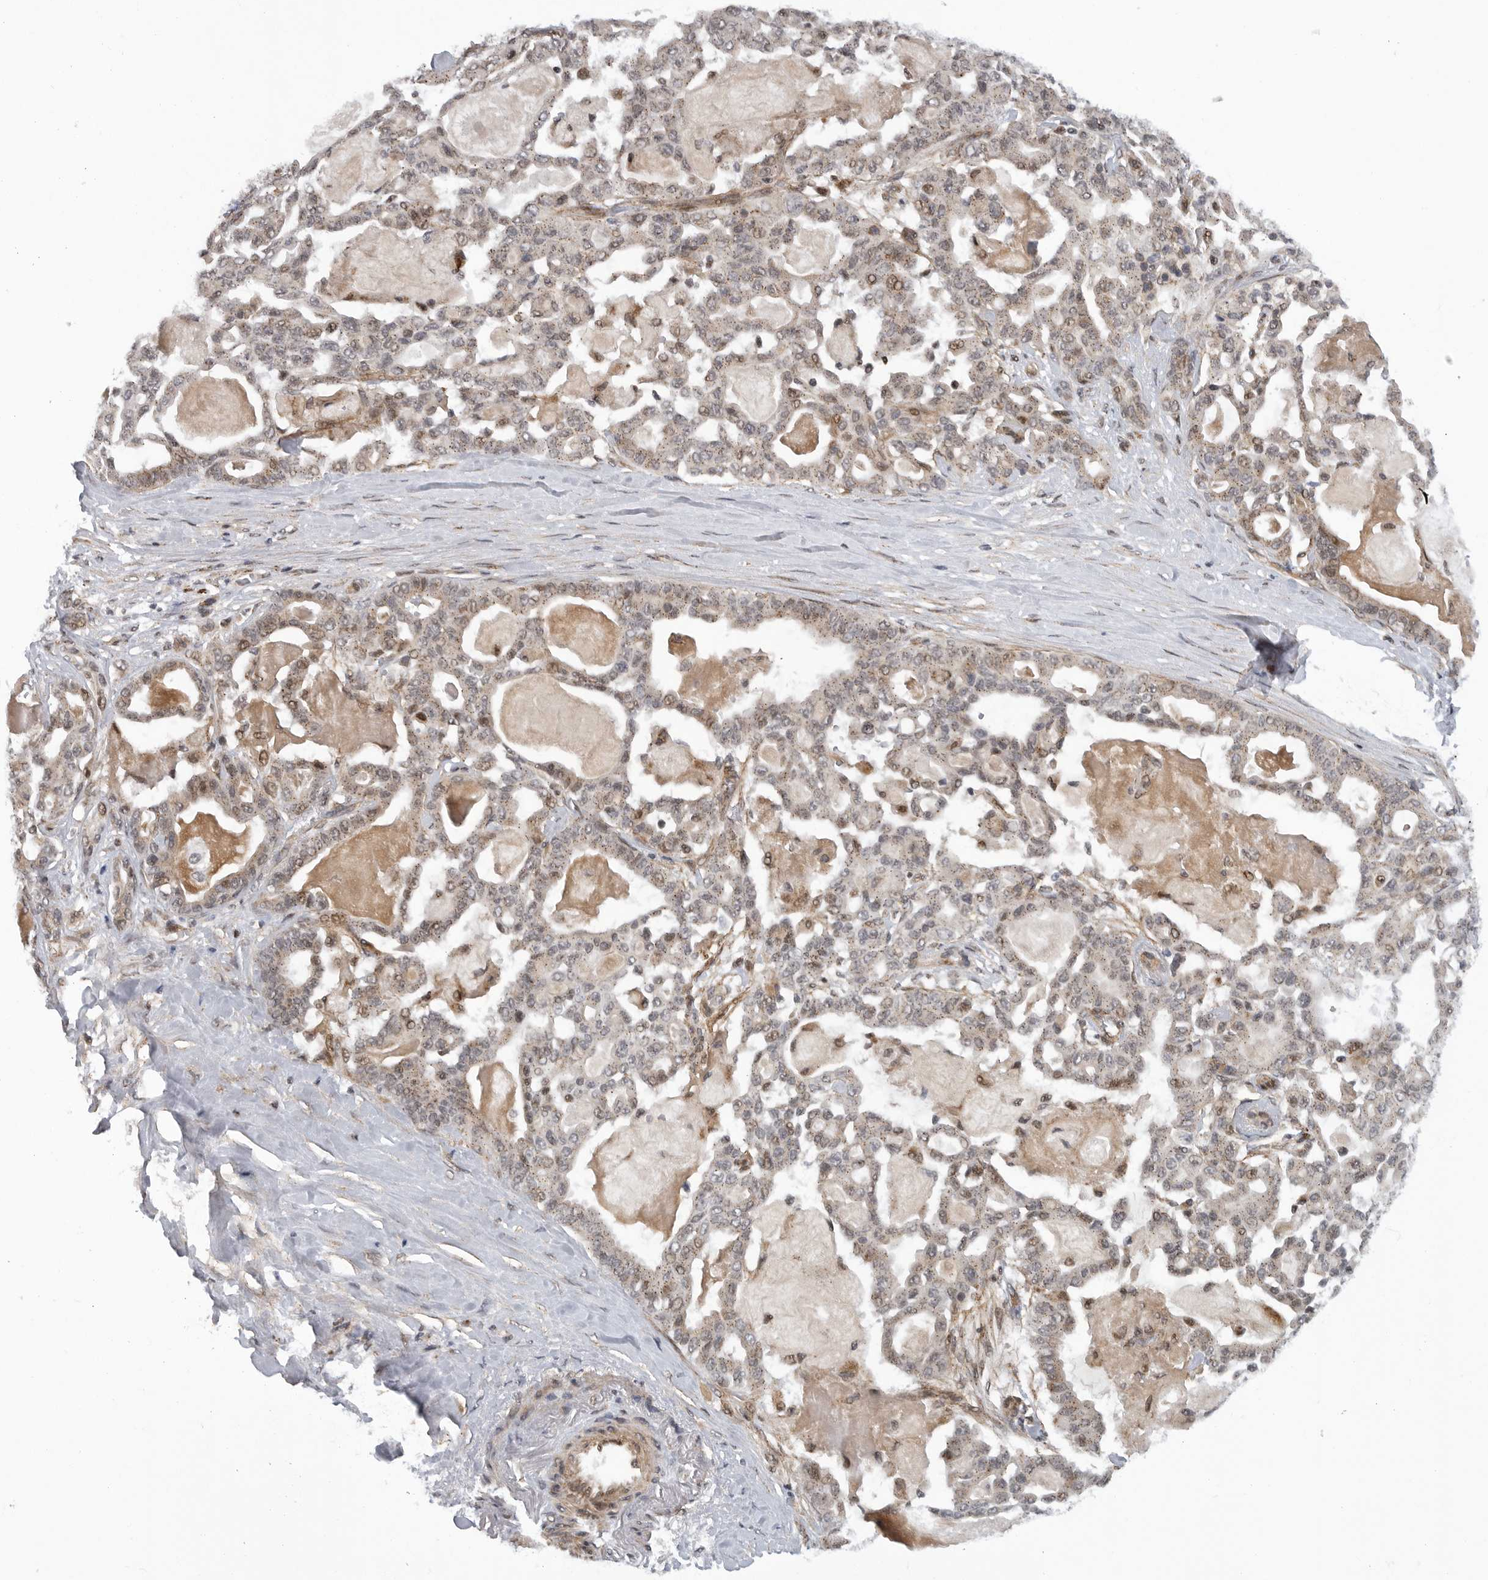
{"staining": {"intensity": "weak", "quantity": ">75%", "location": "cytoplasmic/membranous,nuclear"}, "tissue": "pancreatic cancer", "cell_type": "Tumor cells", "image_type": "cancer", "snomed": [{"axis": "morphology", "description": "Adenocarcinoma, NOS"}, {"axis": "topography", "description": "Pancreas"}], "caption": "DAB (3,3'-diaminobenzidine) immunohistochemical staining of pancreatic cancer (adenocarcinoma) demonstrates weak cytoplasmic/membranous and nuclear protein positivity in approximately >75% of tumor cells.", "gene": "TMPRSS11F", "patient": {"sex": "male", "age": 63}}